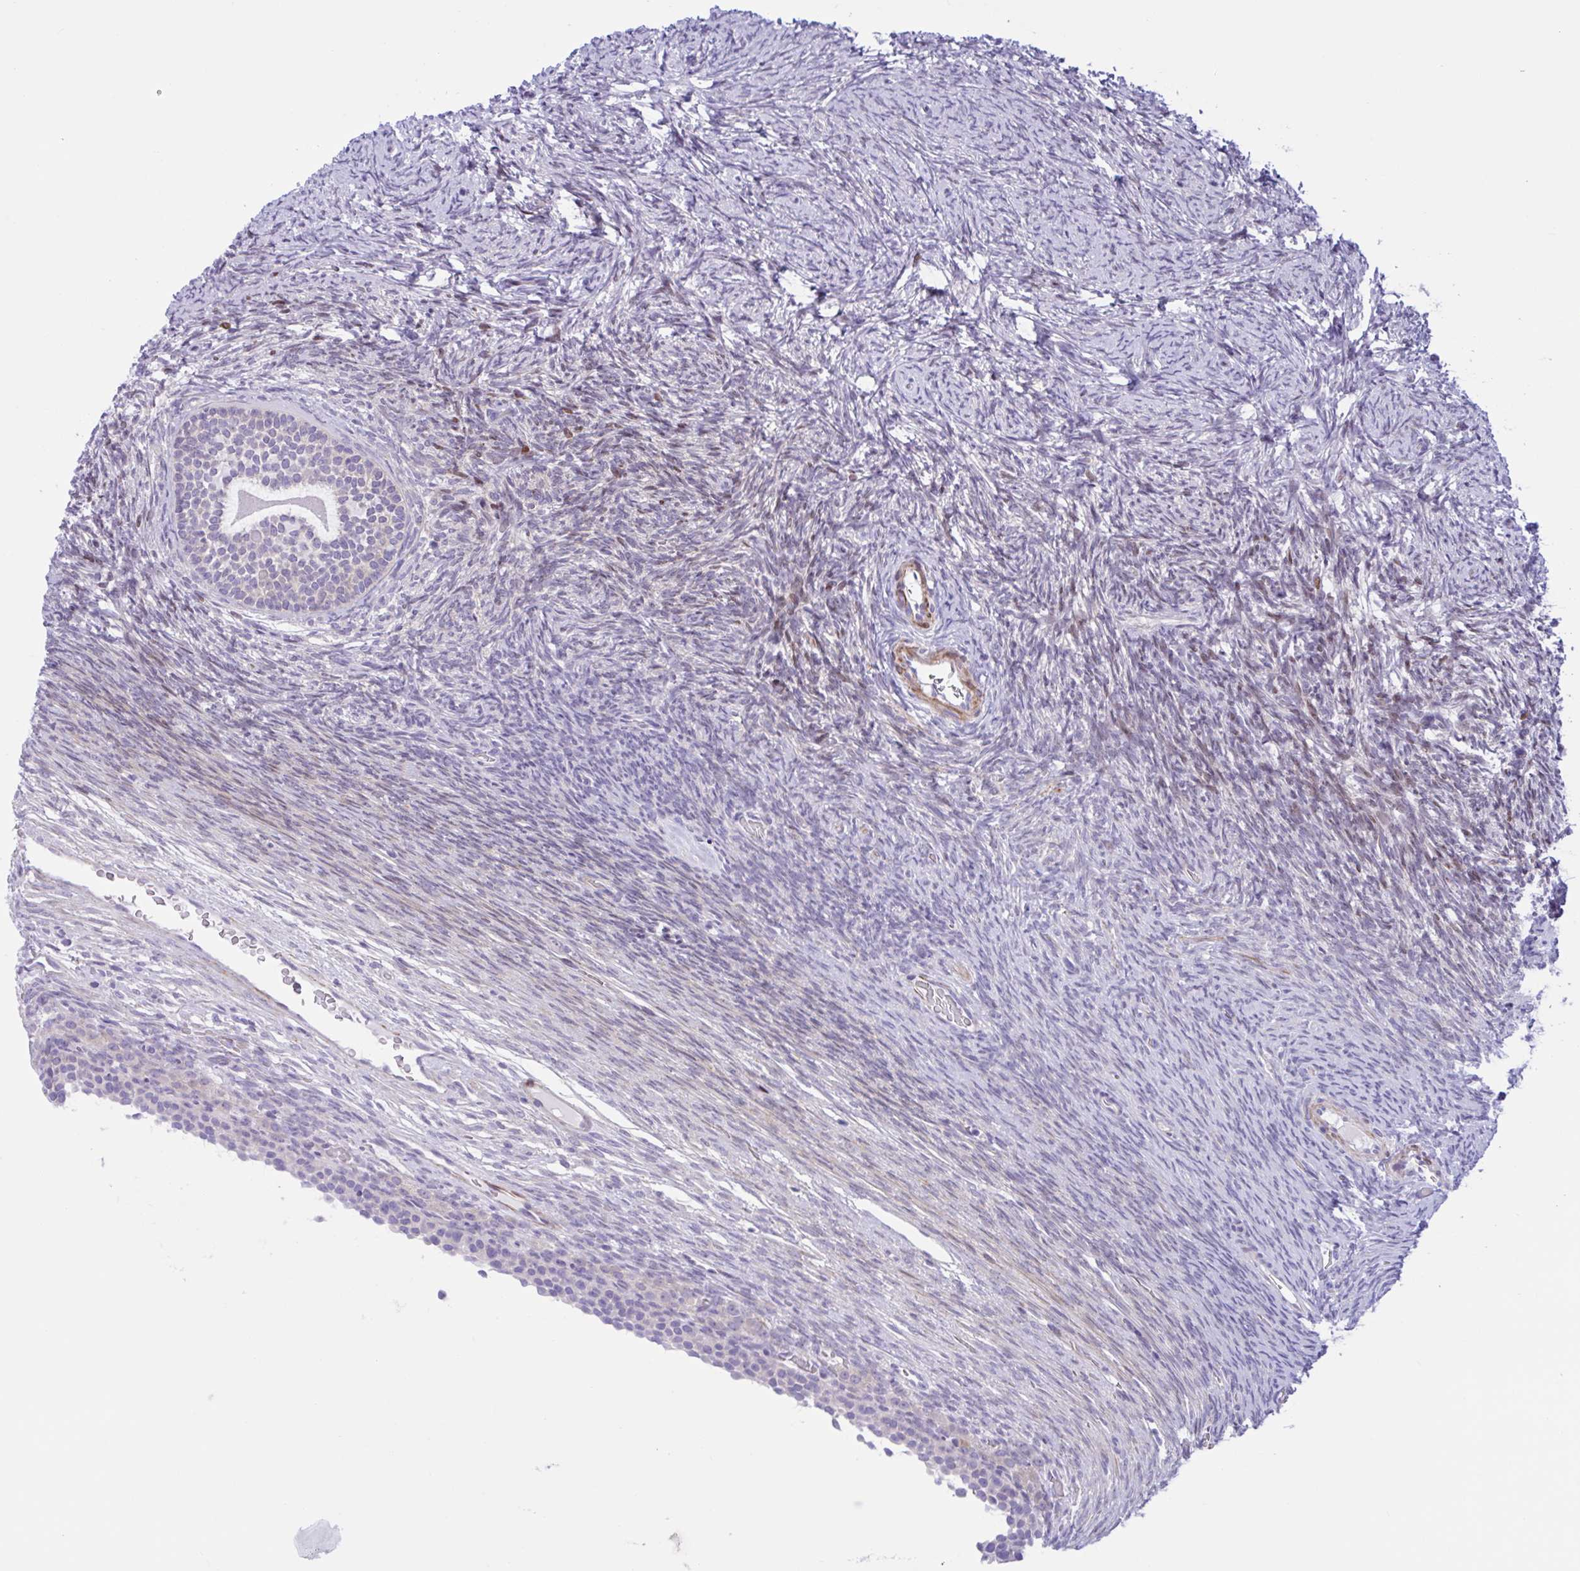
{"staining": {"intensity": "negative", "quantity": "none", "location": "none"}, "tissue": "ovary", "cell_type": "Follicle cells", "image_type": "normal", "snomed": [{"axis": "morphology", "description": "Normal tissue, NOS"}, {"axis": "topography", "description": "Ovary"}], "caption": "Follicle cells are negative for brown protein staining in normal ovary. Brightfield microscopy of immunohistochemistry stained with DAB (brown) and hematoxylin (blue), captured at high magnification.", "gene": "AHCYL2", "patient": {"sex": "female", "age": 34}}